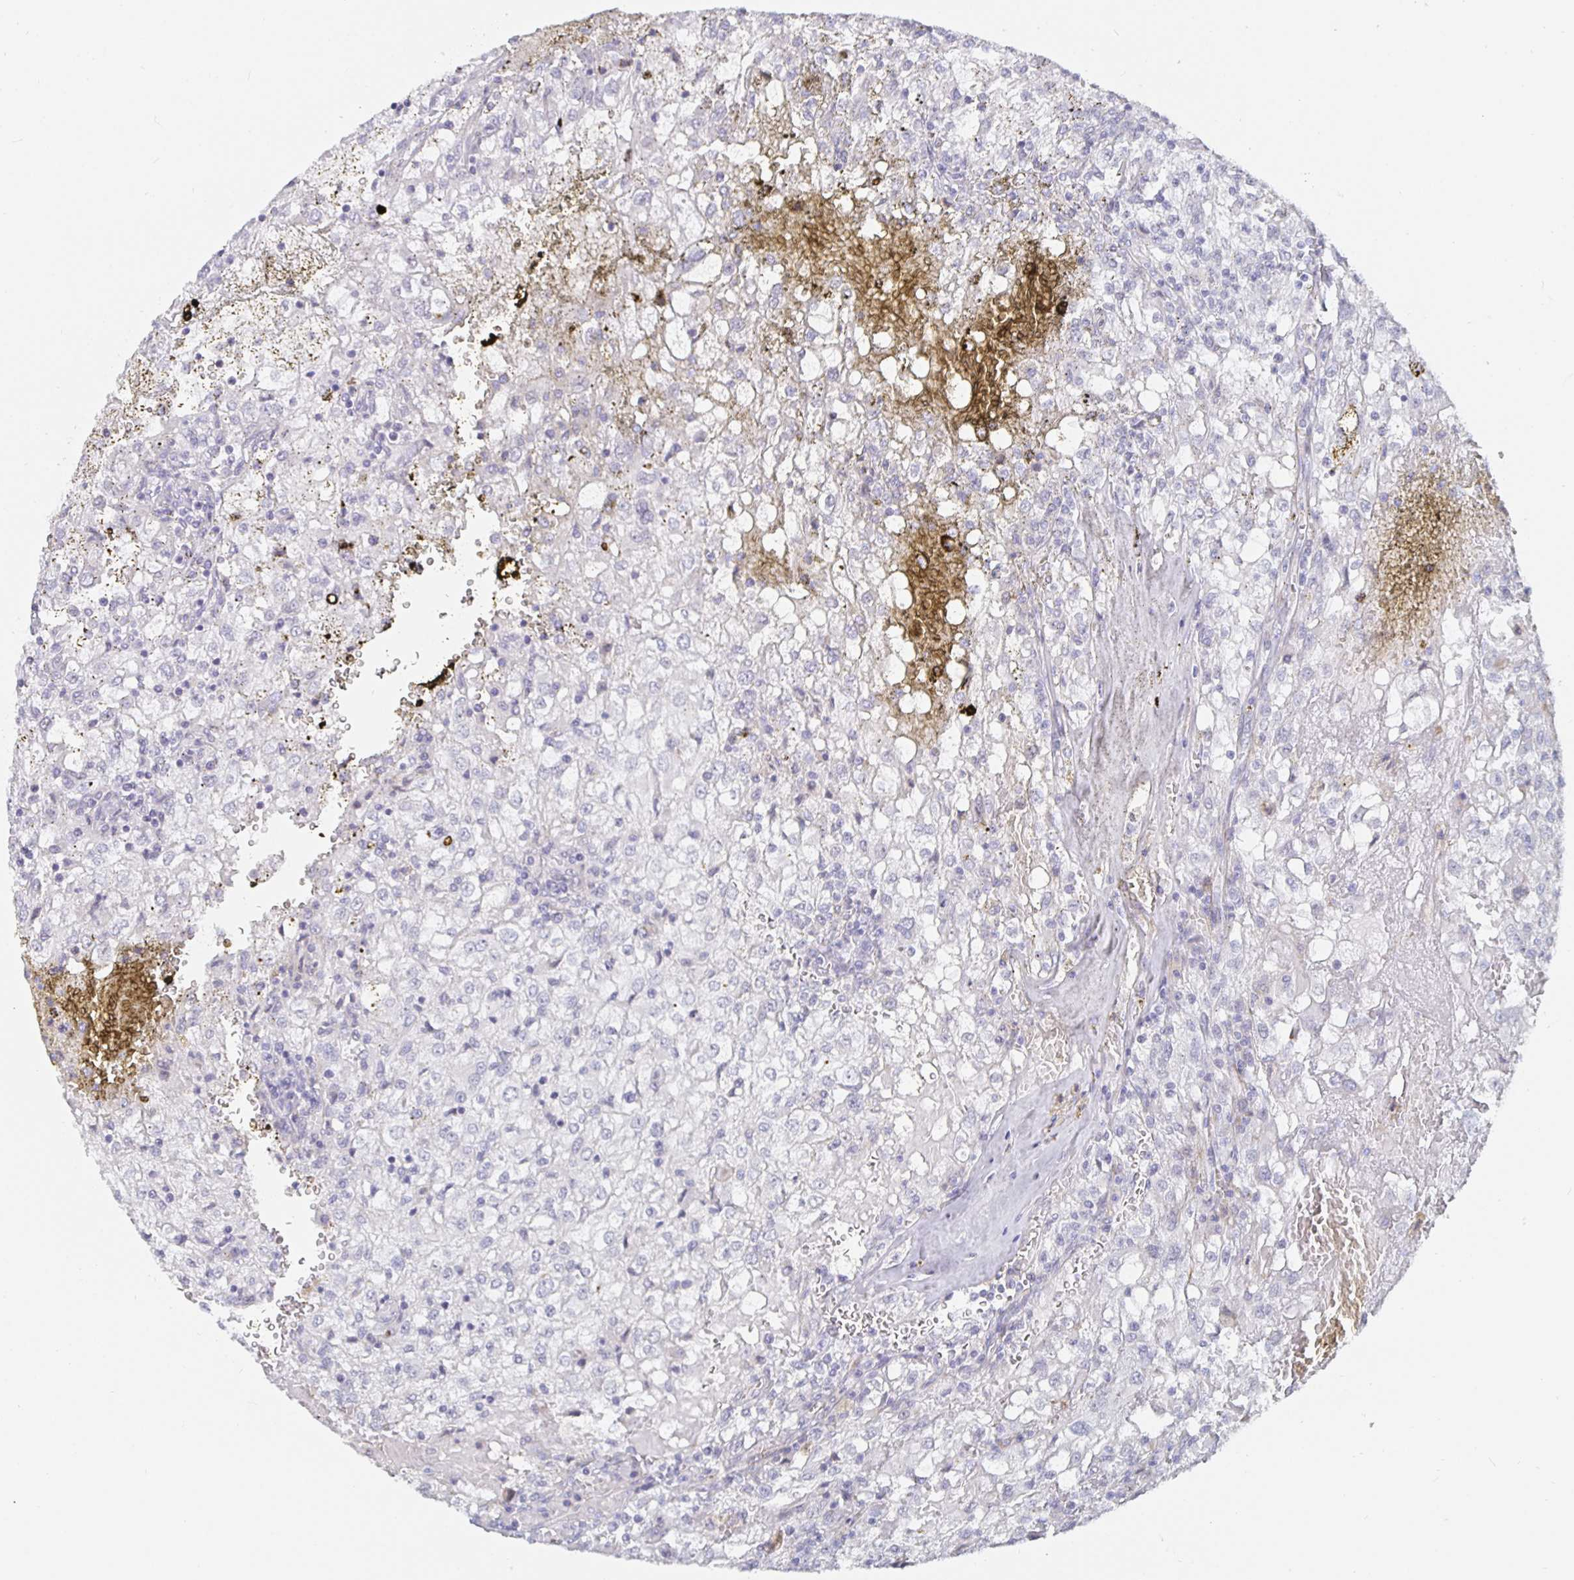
{"staining": {"intensity": "negative", "quantity": "none", "location": "none"}, "tissue": "renal cancer", "cell_type": "Tumor cells", "image_type": "cancer", "snomed": [{"axis": "morphology", "description": "Adenocarcinoma, NOS"}, {"axis": "topography", "description": "Kidney"}], "caption": "DAB (3,3'-diaminobenzidine) immunohistochemical staining of adenocarcinoma (renal) displays no significant expression in tumor cells.", "gene": "S100G", "patient": {"sex": "female", "age": 74}}